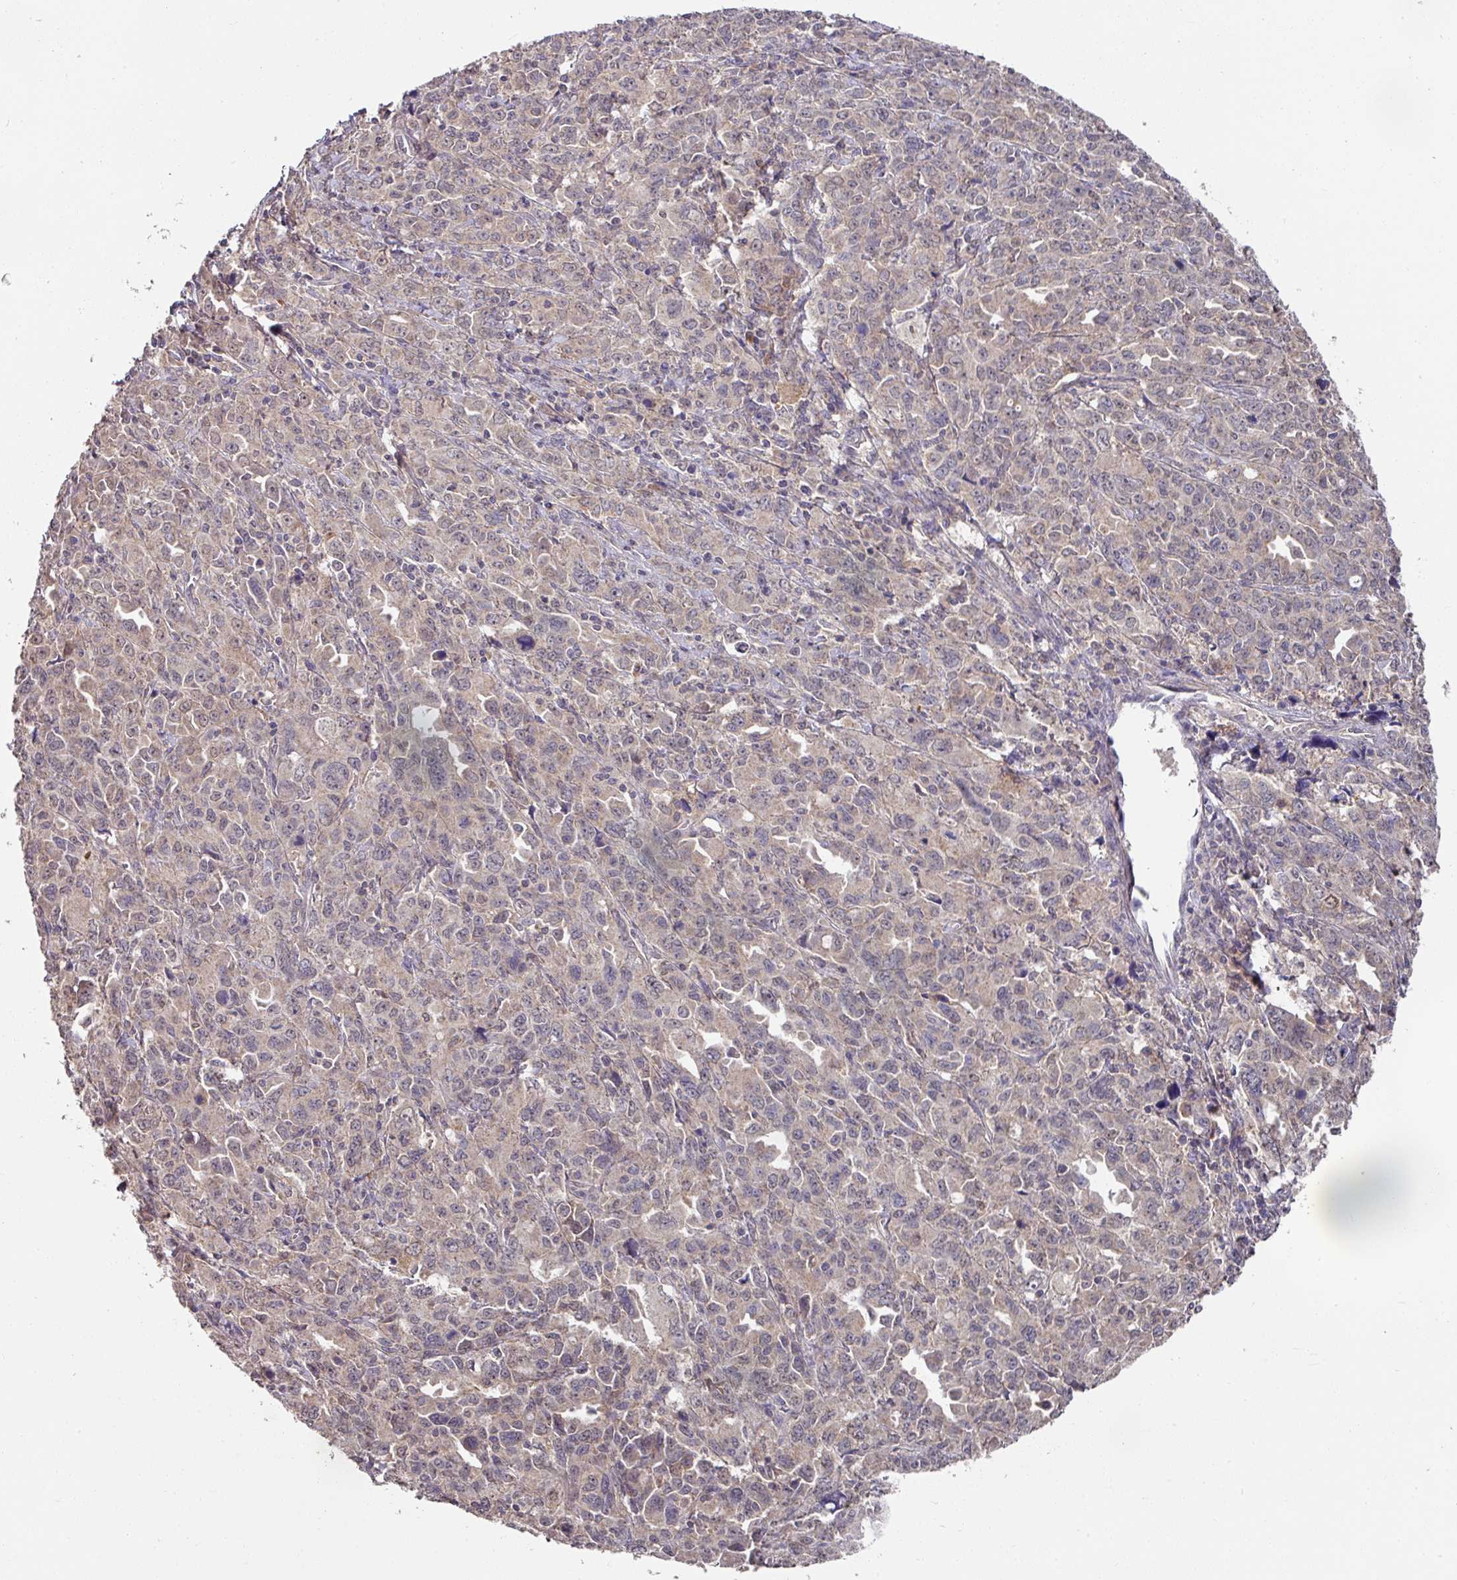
{"staining": {"intensity": "weak", "quantity": "25%-75%", "location": "cytoplasmic/membranous"}, "tissue": "ovarian cancer", "cell_type": "Tumor cells", "image_type": "cancer", "snomed": [{"axis": "morphology", "description": "Adenocarcinoma, NOS"}, {"axis": "morphology", "description": "Carcinoma, endometroid"}, {"axis": "topography", "description": "Ovary"}], "caption": "A low amount of weak cytoplasmic/membranous staining is present in about 25%-75% of tumor cells in ovarian cancer tissue.", "gene": "EXTL3", "patient": {"sex": "female", "age": 72}}